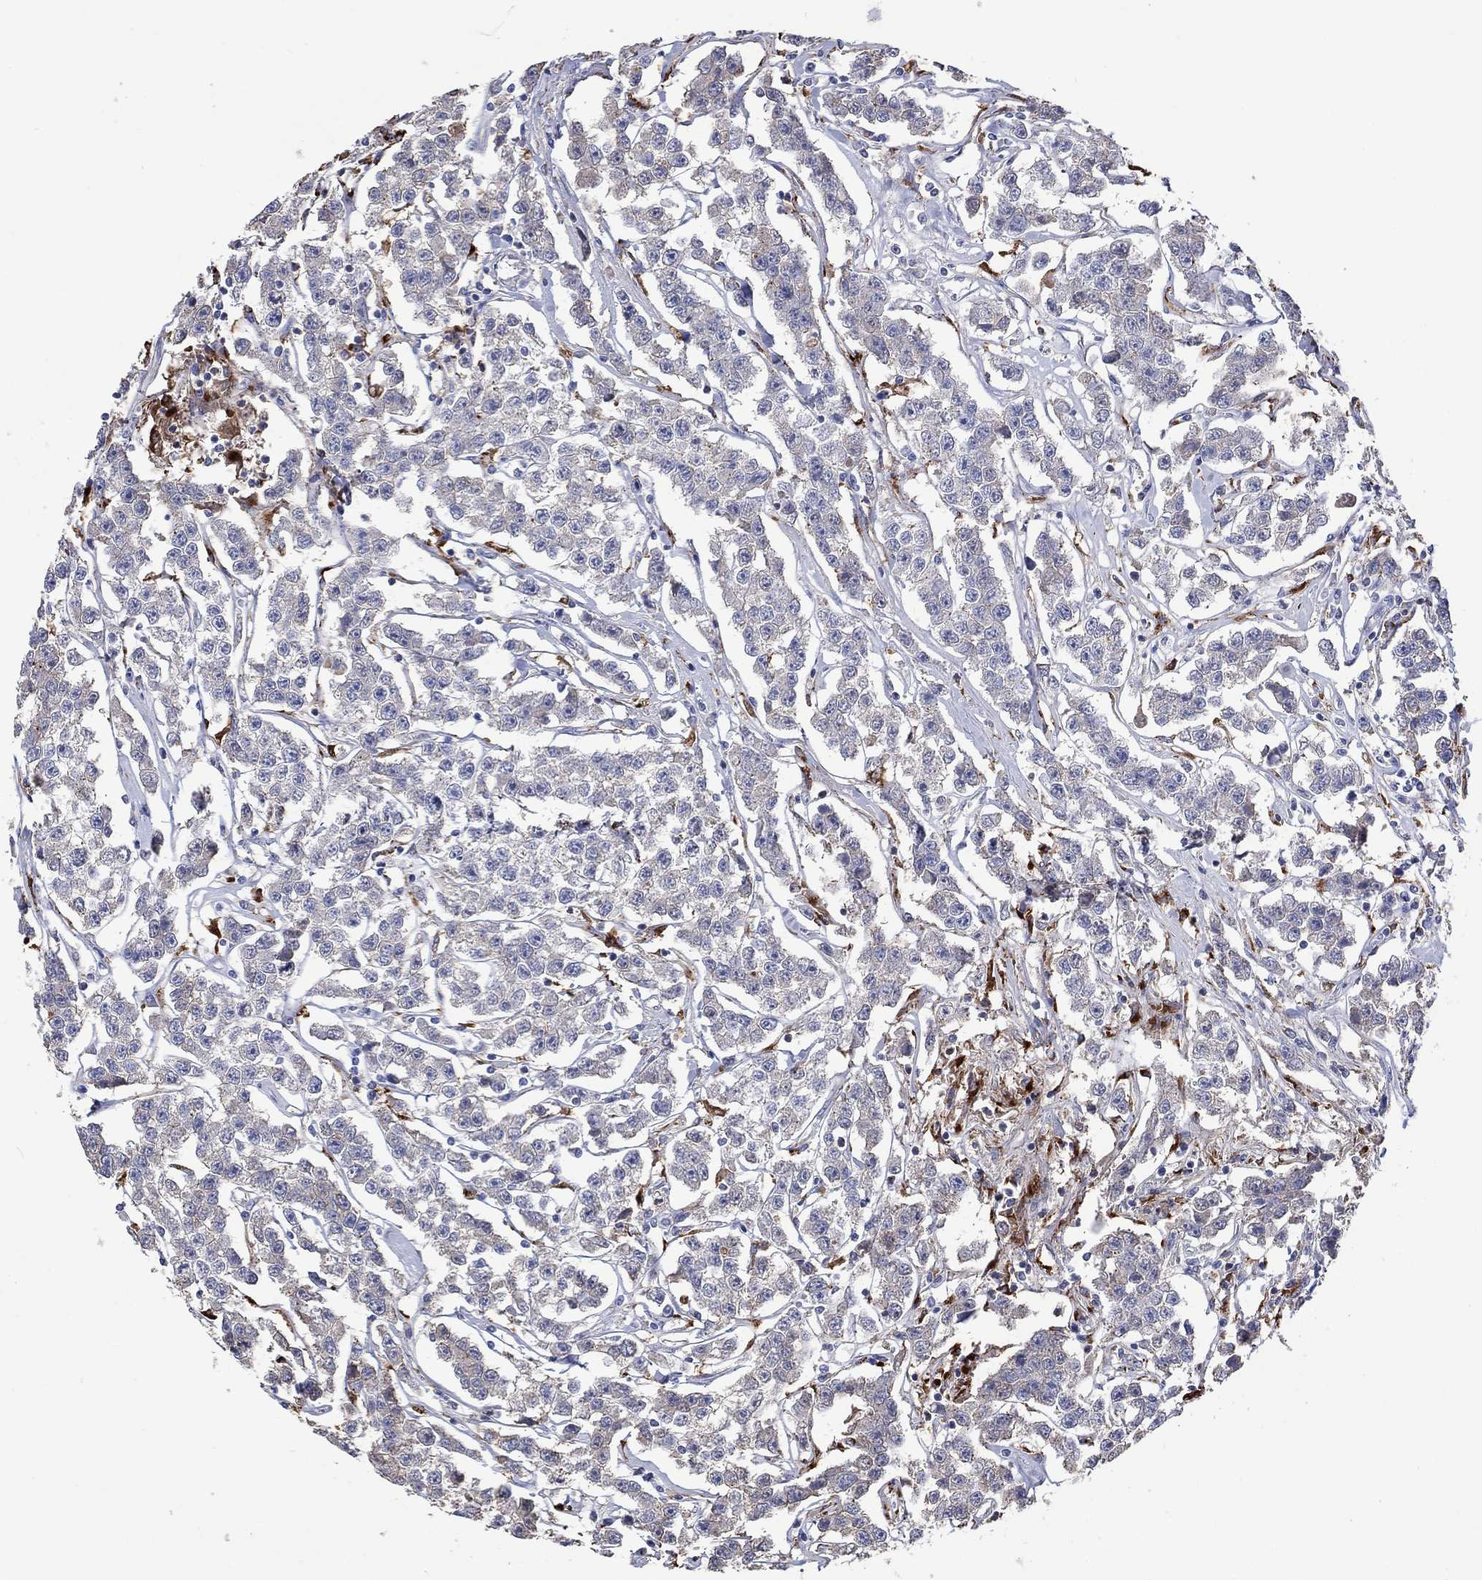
{"staining": {"intensity": "negative", "quantity": "none", "location": "none"}, "tissue": "testis cancer", "cell_type": "Tumor cells", "image_type": "cancer", "snomed": [{"axis": "morphology", "description": "Seminoma, NOS"}, {"axis": "topography", "description": "Testis"}], "caption": "Immunohistochemistry image of neoplastic tissue: testis cancer (seminoma) stained with DAB (3,3'-diaminobenzidine) demonstrates no significant protein positivity in tumor cells.", "gene": "CTSB", "patient": {"sex": "male", "age": 59}}